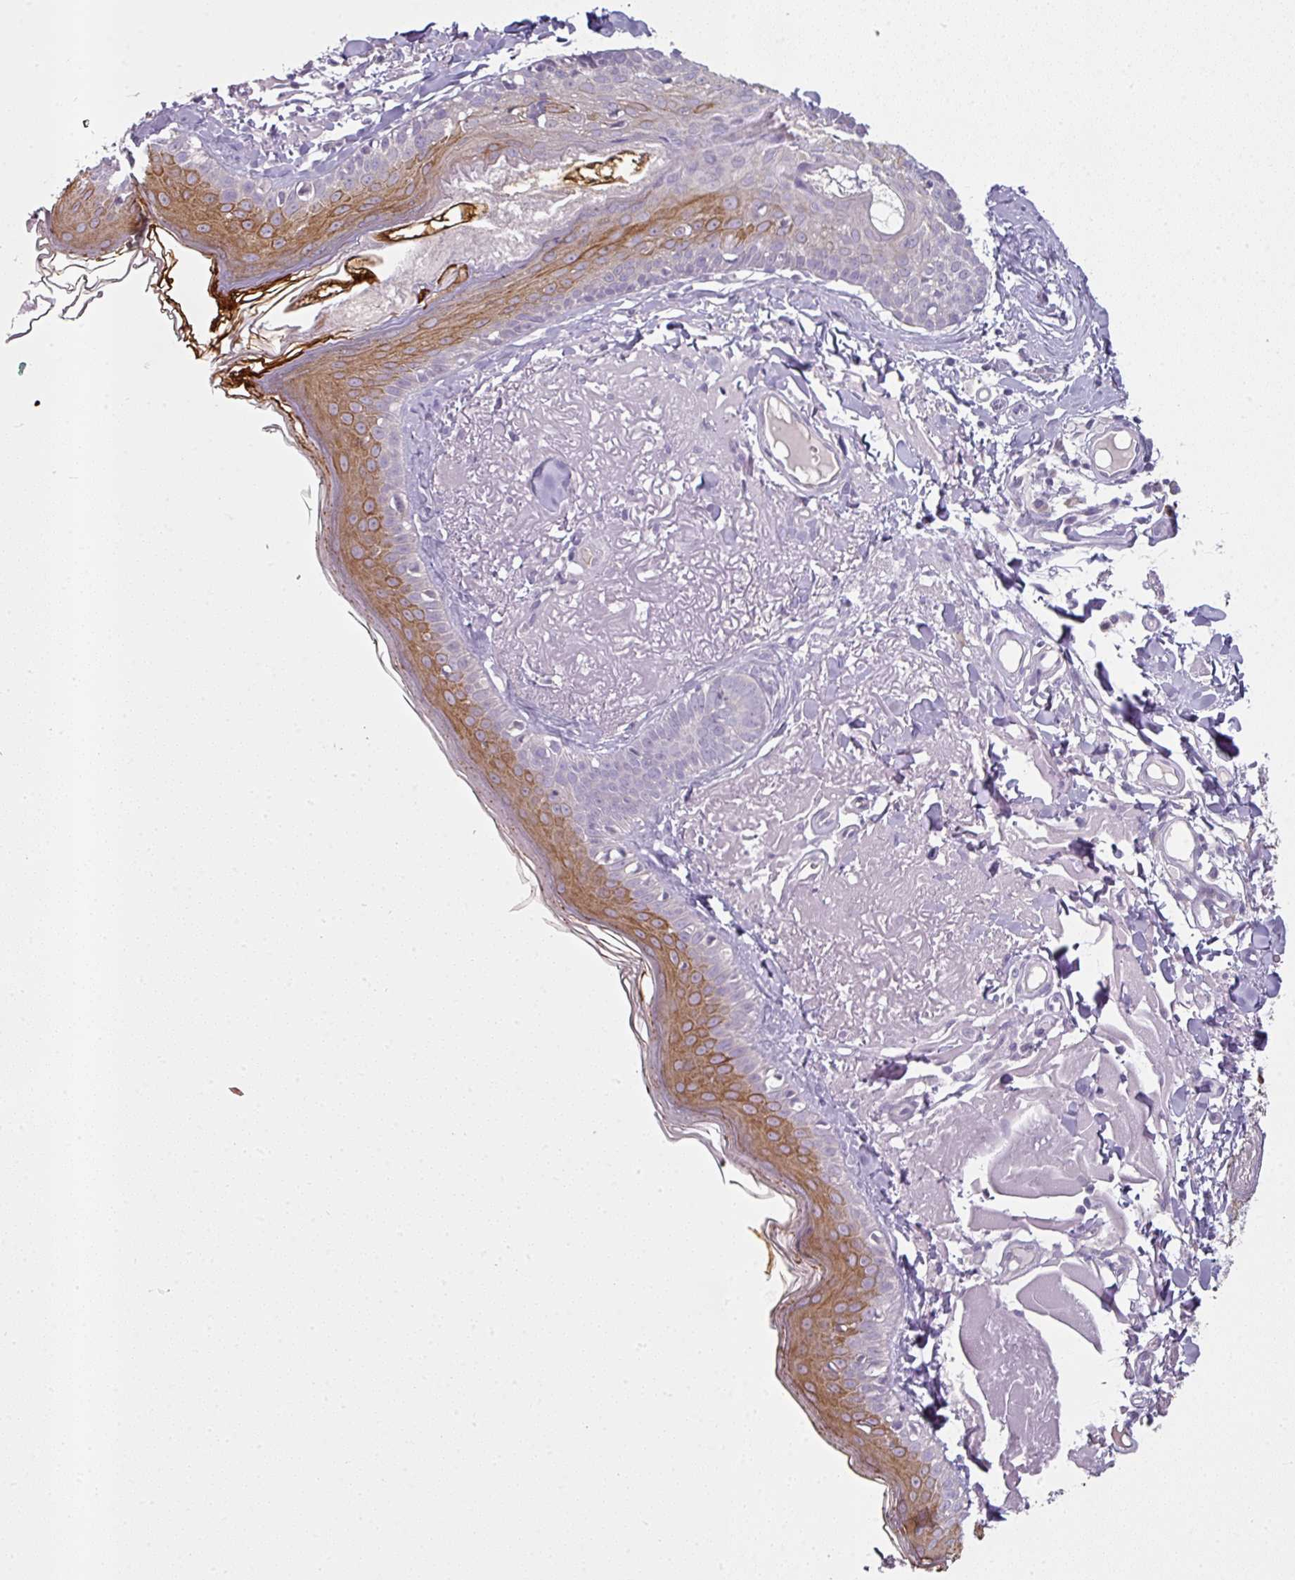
{"staining": {"intensity": "negative", "quantity": "none", "location": "none"}, "tissue": "skin", "cell_type": "Fibroblasts", "image_type": "normal", "snomed": [{"axis": "morphology", "description": "Normal tissue, NOS"}, {"axis": "morphology", "description": "Malignant melanoma, NOS"}, {"axis": "topography", "description": "Skin"}], "caption": "Immunohistochemistry photomicrograph of benign human skin stained for a protein (brown), which shows no staining in fibroblasts.", "gene": "FHAD1", "patient": {"sex": "male", "age": 80}}